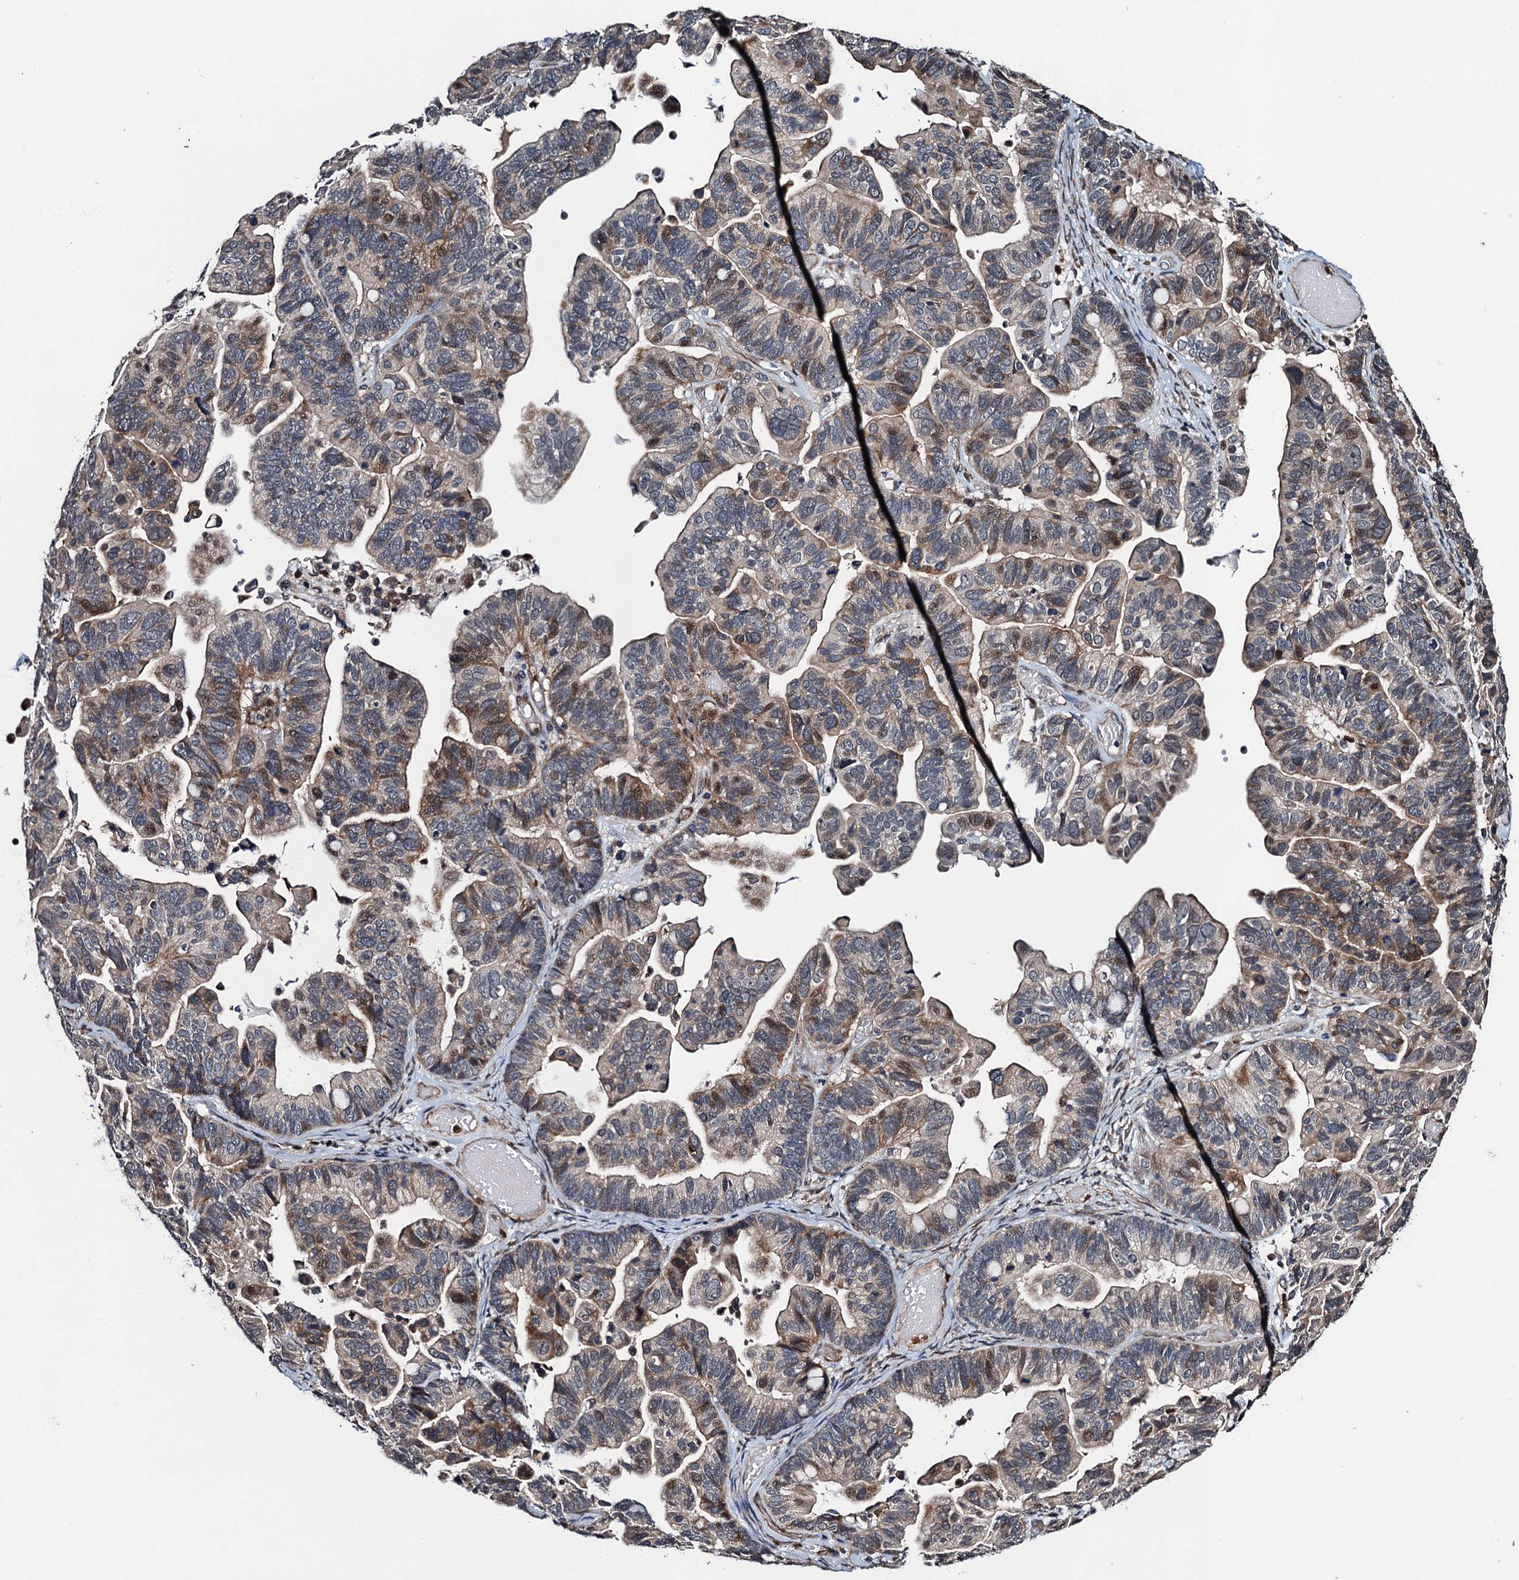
{"staining": {"intensity": "weak", "quantity": "25%-75%", "location": "cytoplasmic/membranous,nuclear"}, "tissue": "ovarian cancer", "cell_type": "Tumor cells", "image_type": "cancer", "snomed": [{"axis": "morphology", "description": "Cystadenocarcinoma, serous, NOS"}, {"axis": "topography", "description": "Ovary"}], "caption": "Protein staining reveals weak cytoplasmic/membranous and nuclear expression in about 25%-75% of tumor cells in ovarian cancer.", "gene": "WHAMM", "patient": {"sex": "female", "age": 56}}